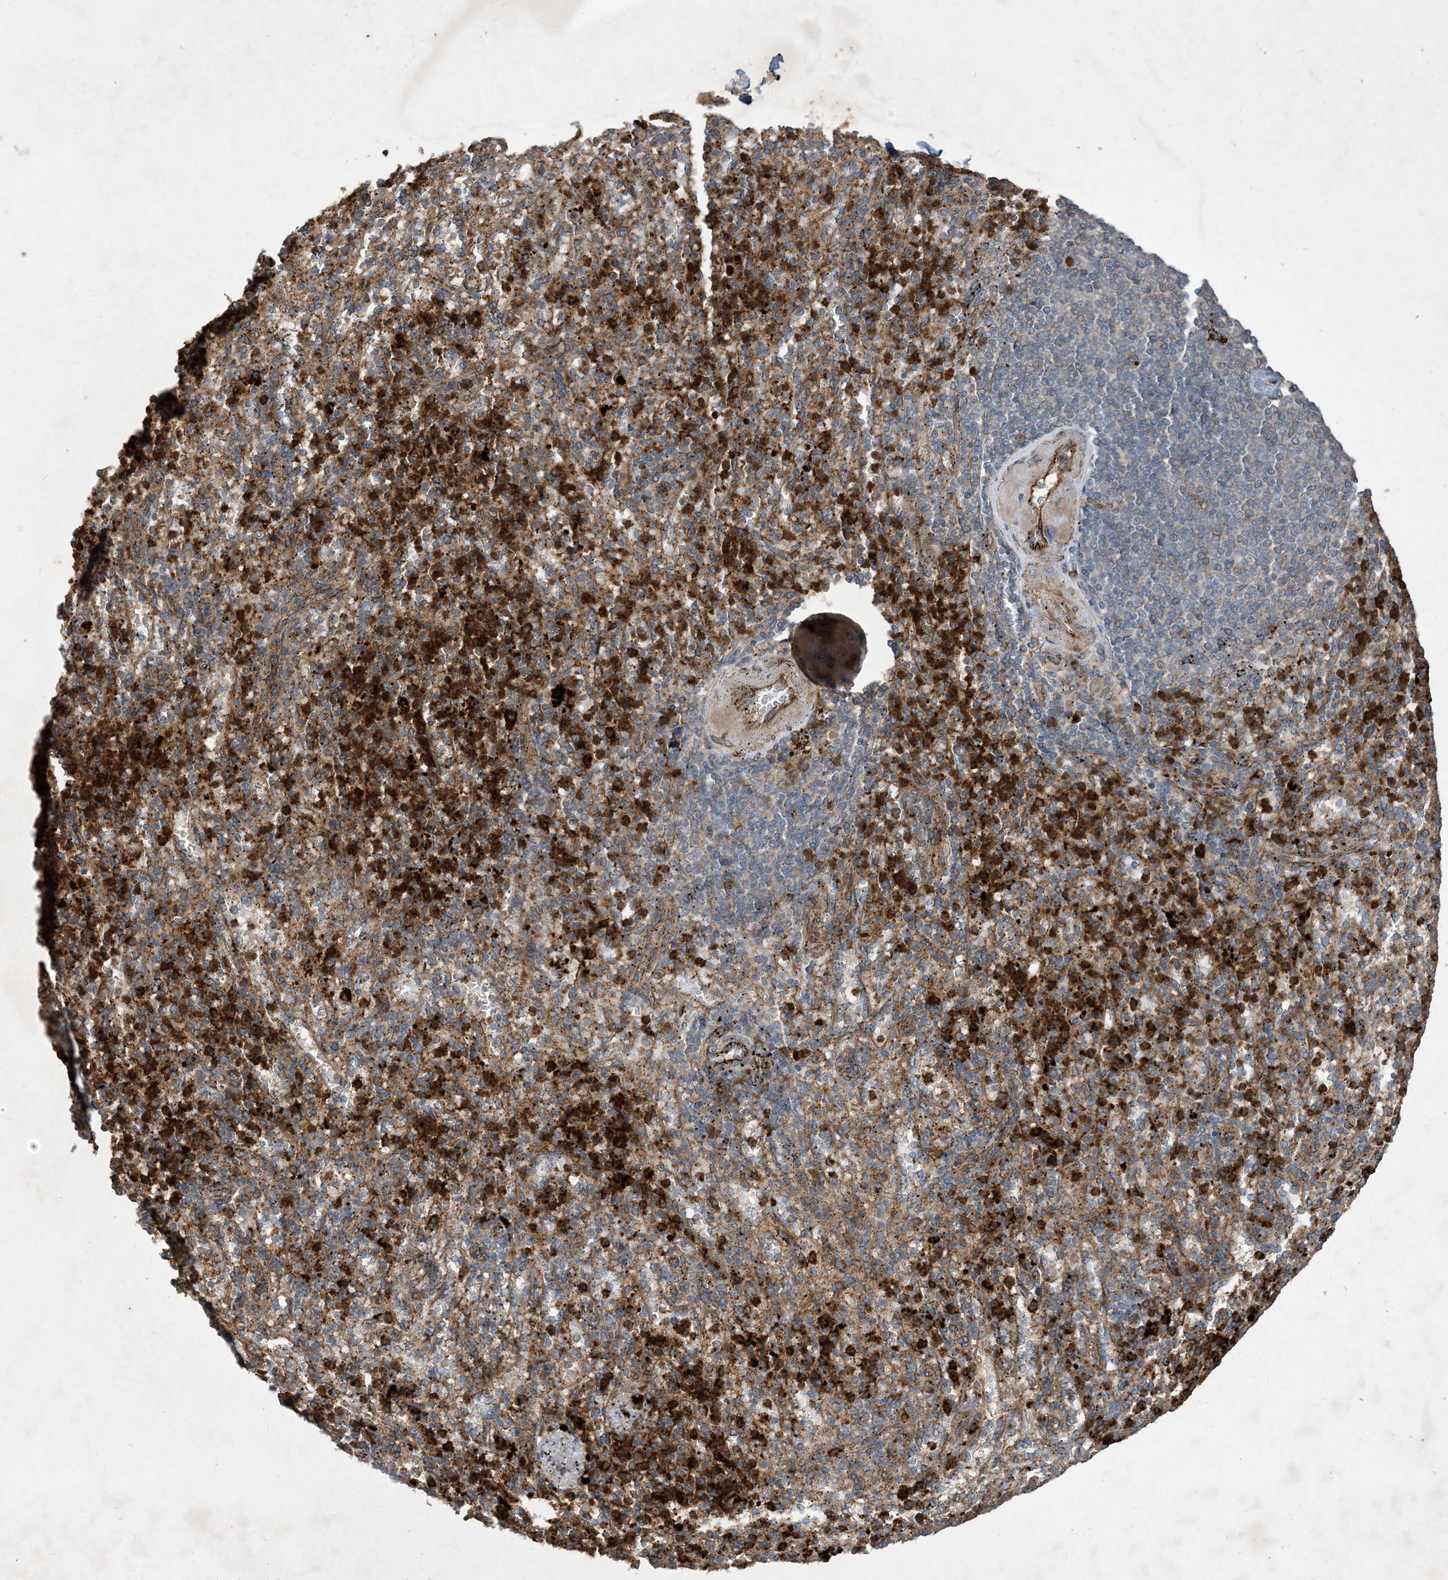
{"staining": {"intensity": "strong", "quantity": "25%-75%", "location": "cytoplasmic/membranous"}, "tissue": "spleen", "cell_type": "Cells in red pulp", "image_type": "normal", "snomed": [{"axis": "morphology", "description": "Normal tissue, NOS"}, {"axis": "topography", "description": "Spleen"}], "caption": "IHC image of unremarkable spleen: human spleen stained using immunohistochemistry (IHC) exhibits high levels of strong protein expression localized specifically in the cytoplasmic/membranous of cells in red pulp, appearing as a cytoplasmic/membranous brown color.", "gene": "OTOP1", "patient": {"sex": "female", "age": 74}}